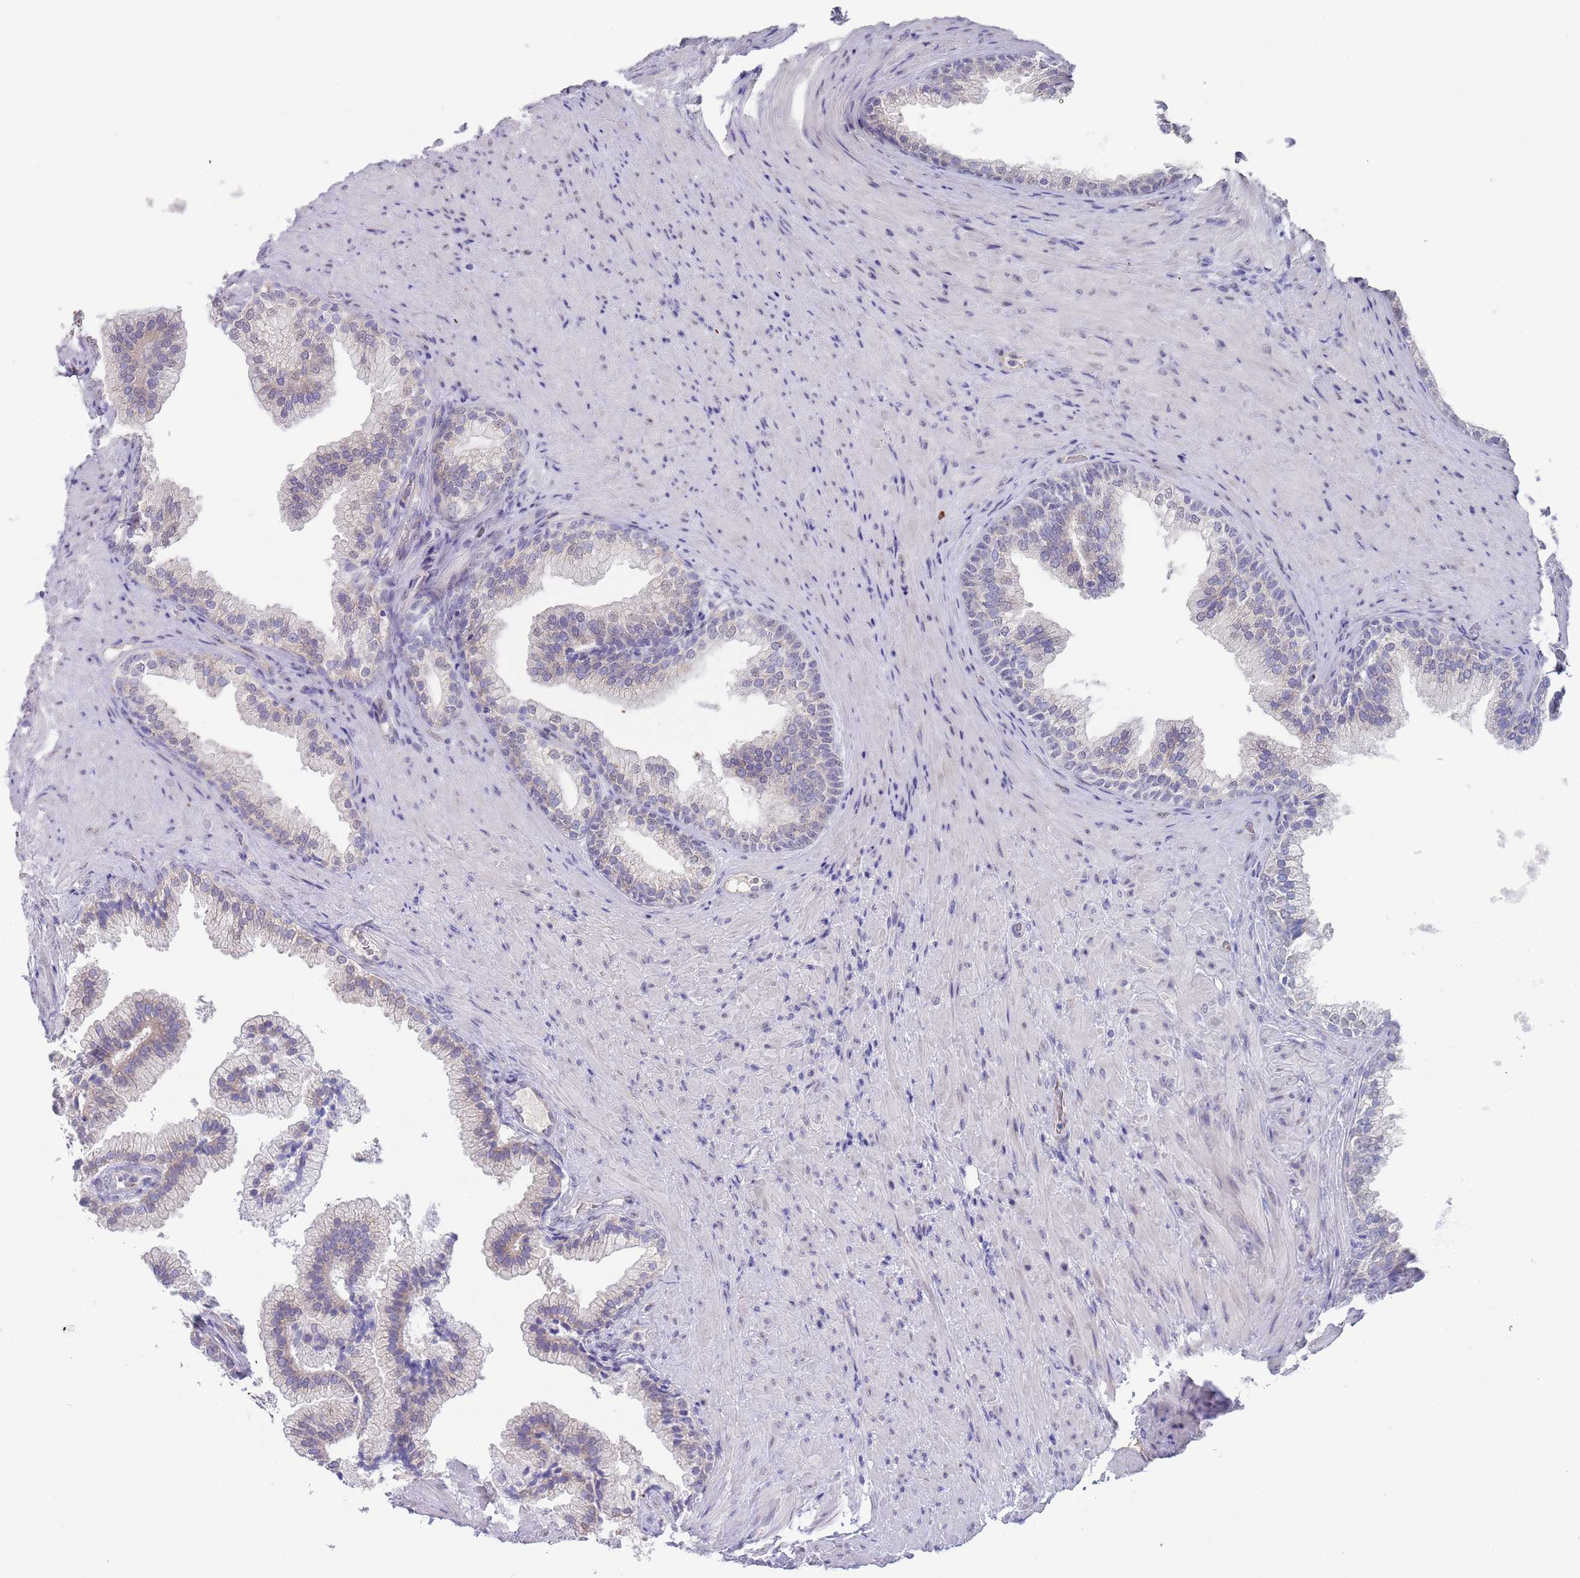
{"staining": {"intensity": "negative", "quantity": "none", "location": "none"}, "tissue": "prostate", "cell_type": "Glandular cells", "image_type": "normal", "snomed": [{"axis": "morphology", "description": "Normal tissue, NOS"}, {"axis": "topography", "description": "Prostate"}], "caption": "High magnification brightfield microscopy of normal prostate stained with DAB (brown) and counterstained with hematoxylin (blue): glandular cells show no significant staining. The staining is performed using DAB (3,3'-diaminobenzidine) brown chromogen with nuclei counter-stained in using hematoxylin.", "gene": "TNRC6C", "patient": {"sex": "male", "age": 76}}